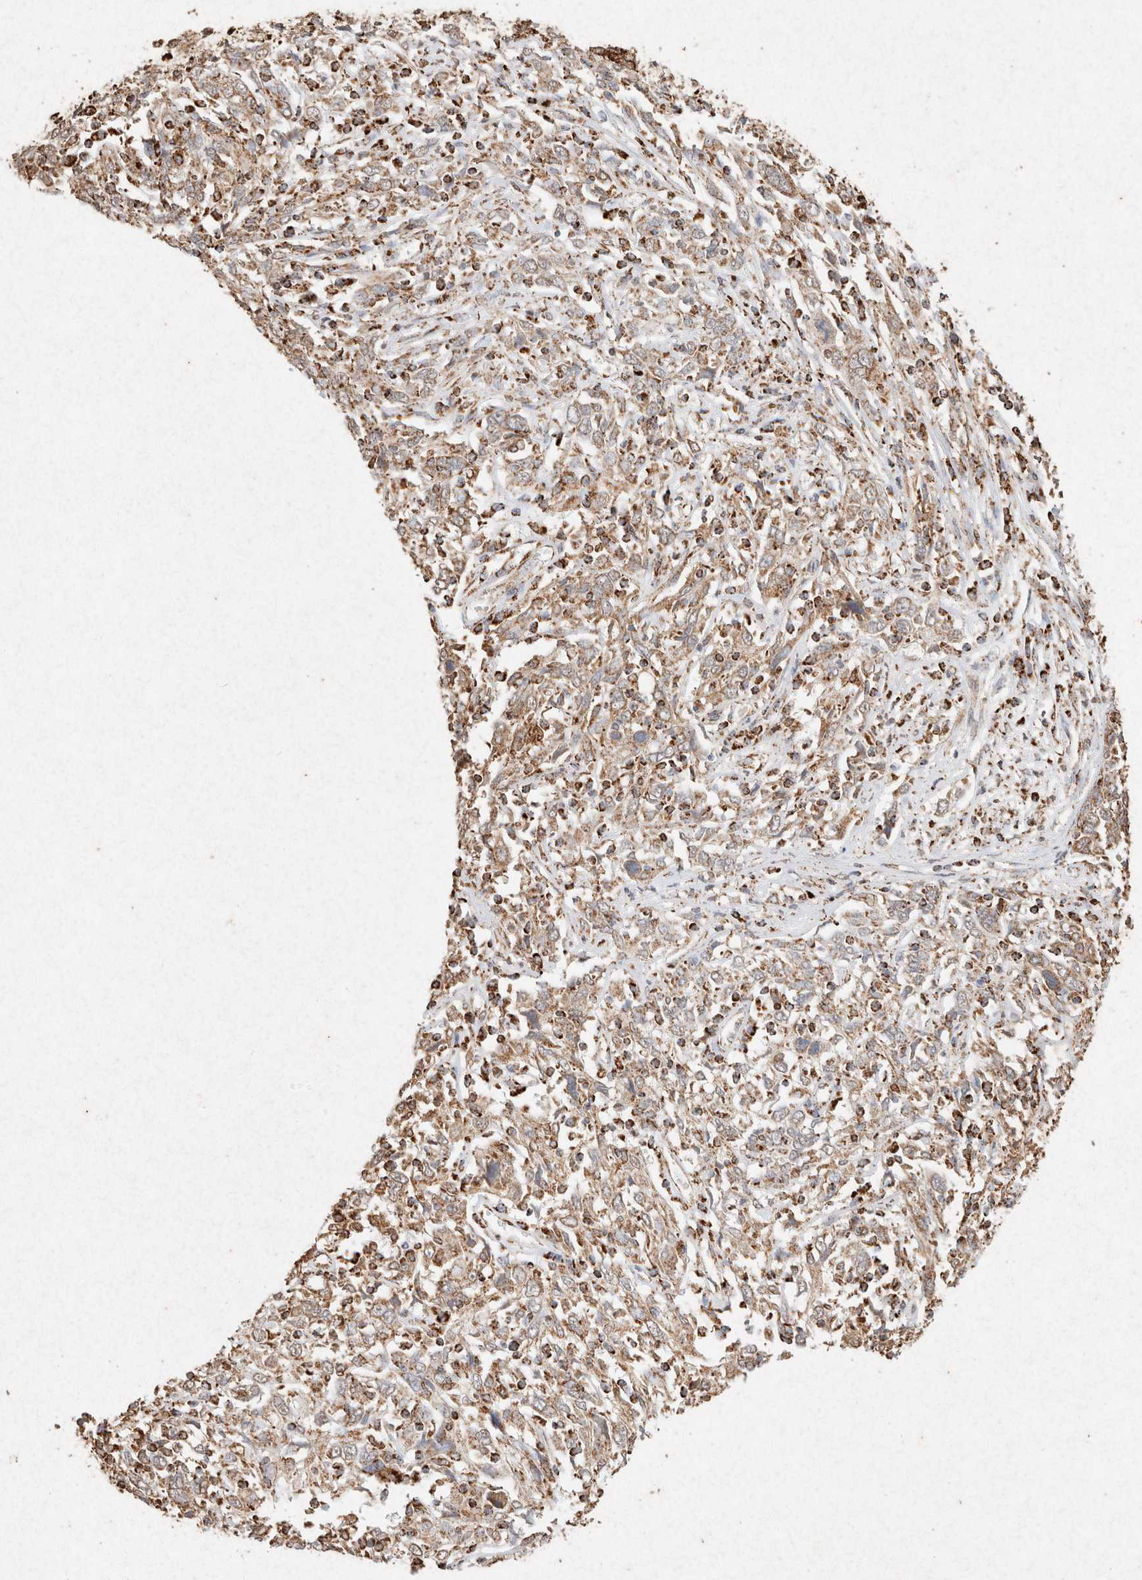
{"staining": {"intensity": "weak", "quantity": ">75%", "location": "cytoplasmic/membranous"}, "tissue": "cervical cancer", "cell_type": "Tumor cells", "image_type": "cancer", "snomed": [{"axis": "morphology", "description": "Squamous cell carcinoma, NOS"}, {"axis": "topography", "description": "Cervix"}], "caption": "Tumor cells display low levels of weak cytoplasmic/membranous staining in approximately >75% of cells in human cervical cancer (squamous cell carcinoma).", "gene": "SDC2", "patient": {"sex": "female", "age": 46}}